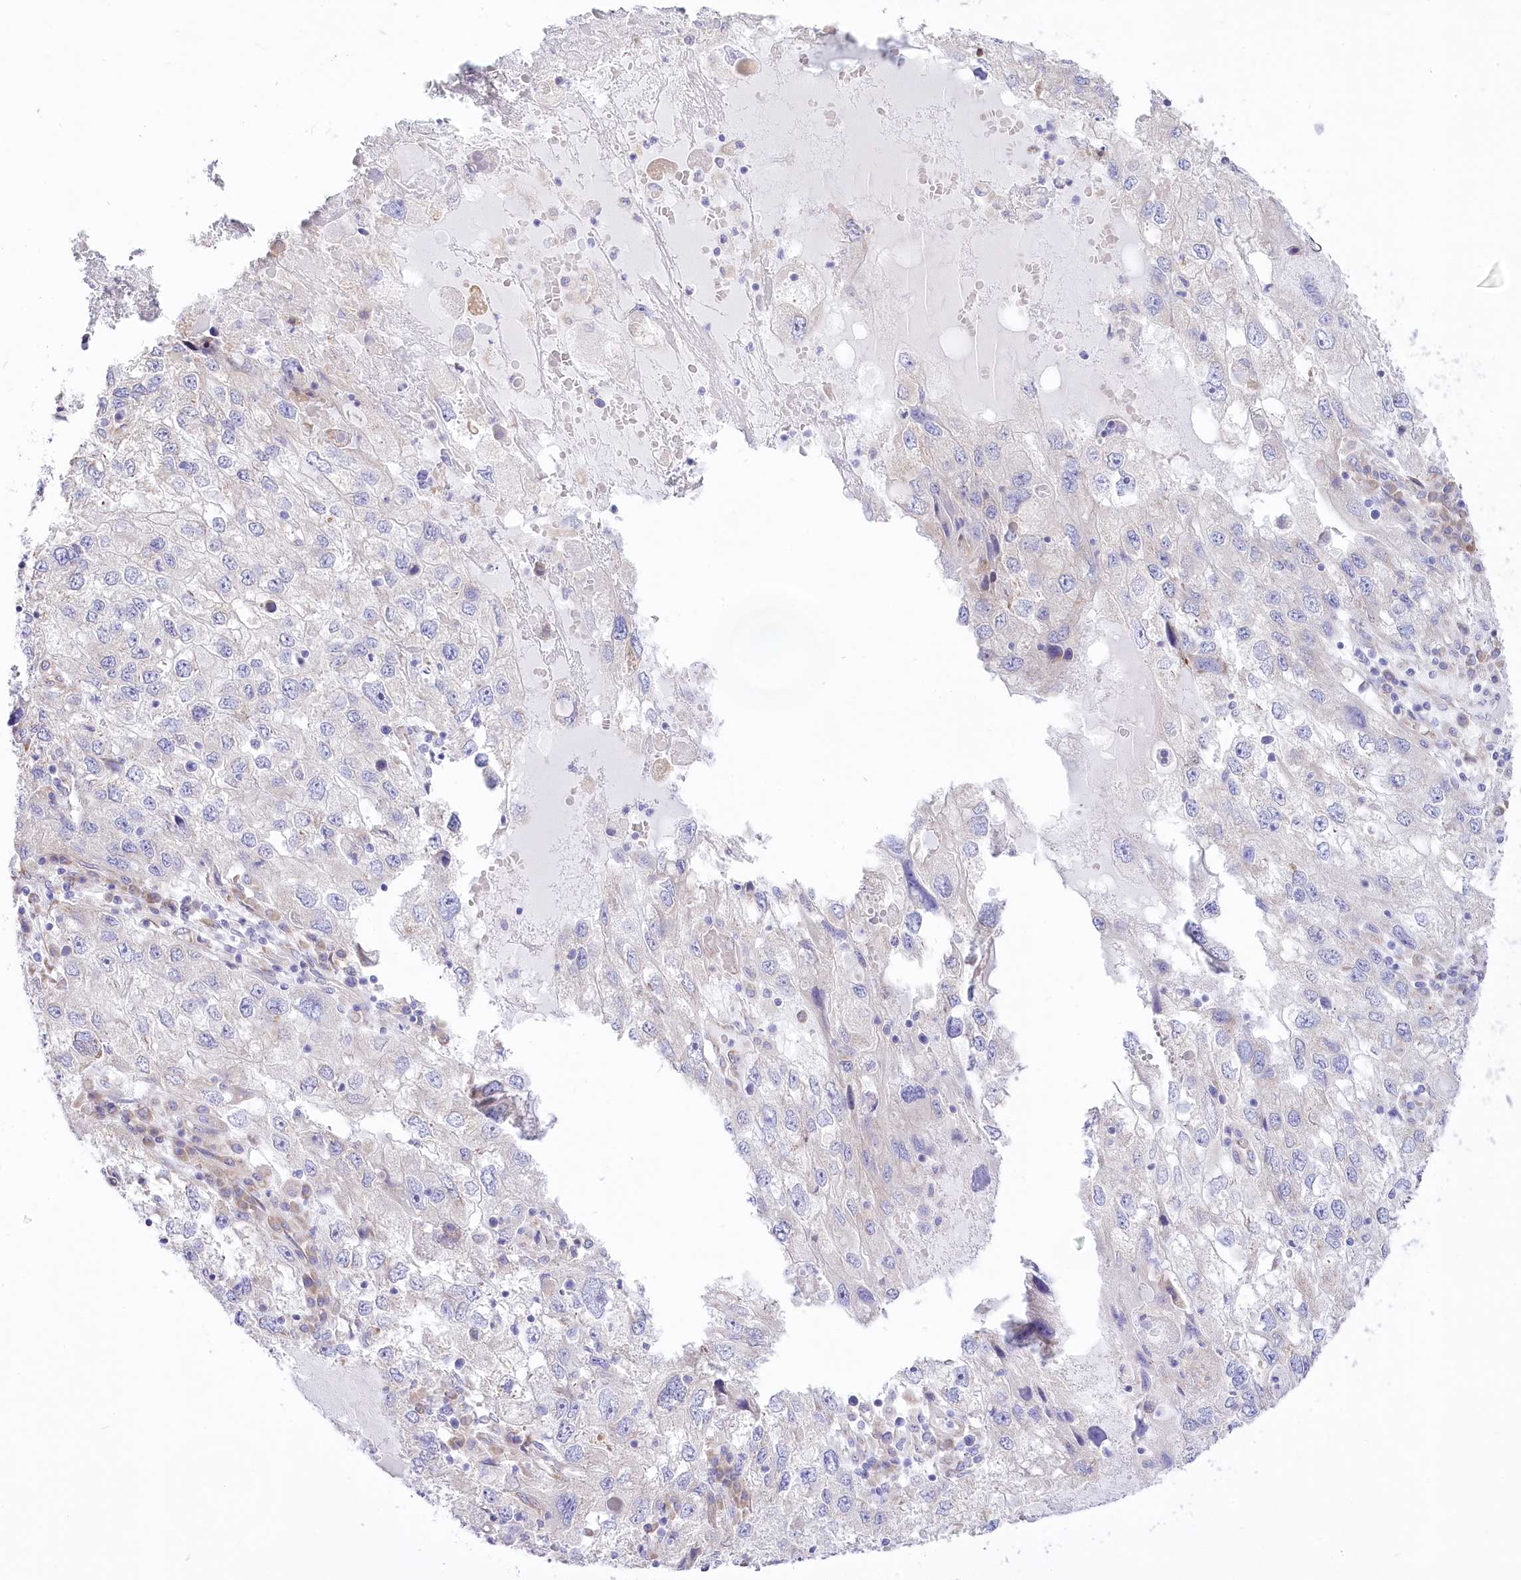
{"staining": {"intensity": "negative", "quantity": "none", "location": "none"}, "tissue": "endometrial cancer", "cell_type": "Tumor cells", "image_type": "cancer", "snomed": [{"axis": "morphology", "description": "Adenocarcinoma, NOS"}, {"axis": "topography", "description": "Endometrium"}], "caption": "Tumor cells show no significant protein expression in adenocarcinoma (endometrial).", "gene": "STT3B", "patient": {"sex": "female", "age": 49}}